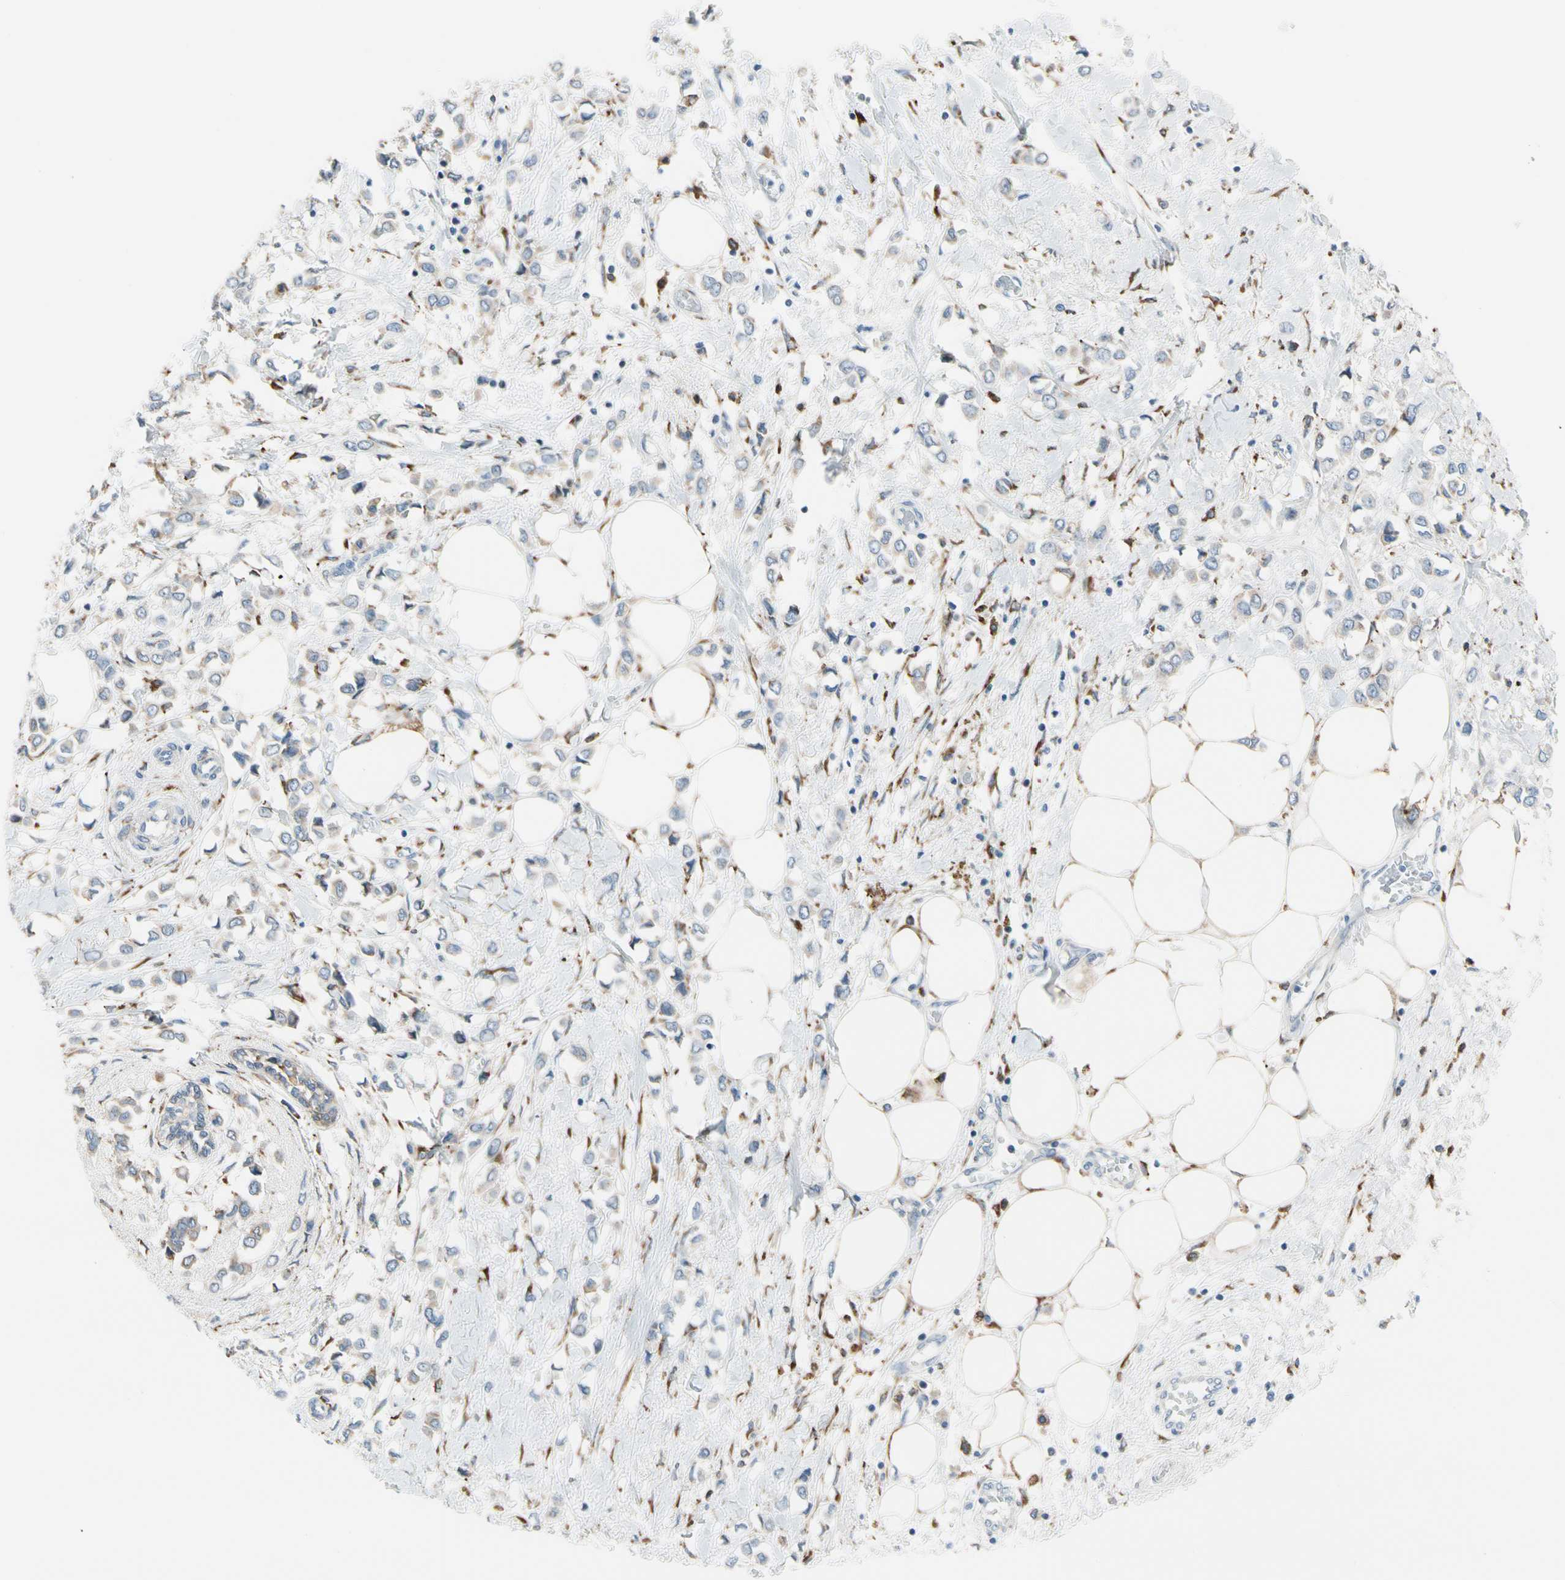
{"staining": {"intensity": "weak", "quantity": "25%-75%", "location": "cytoplasmic/membranous"}, "tissue": "breast cancer", "cell_type": "Tumor cells", "image_type": "cancer", "snomed": [{"axis": "morphology", "description": "Lobular carcinoma"}, {"axis": "topography", "description": "Breast"}], "caption": "Protein analysis of breast cancer (lobular carcinoma) tissue displays weak cytoplasmic/membranous positivity in about 25%-75% of tumor cells. Nuclei are stained in blue.", "gene": "LRPAP1", "patient": {"sex": "female", "age": 51}}